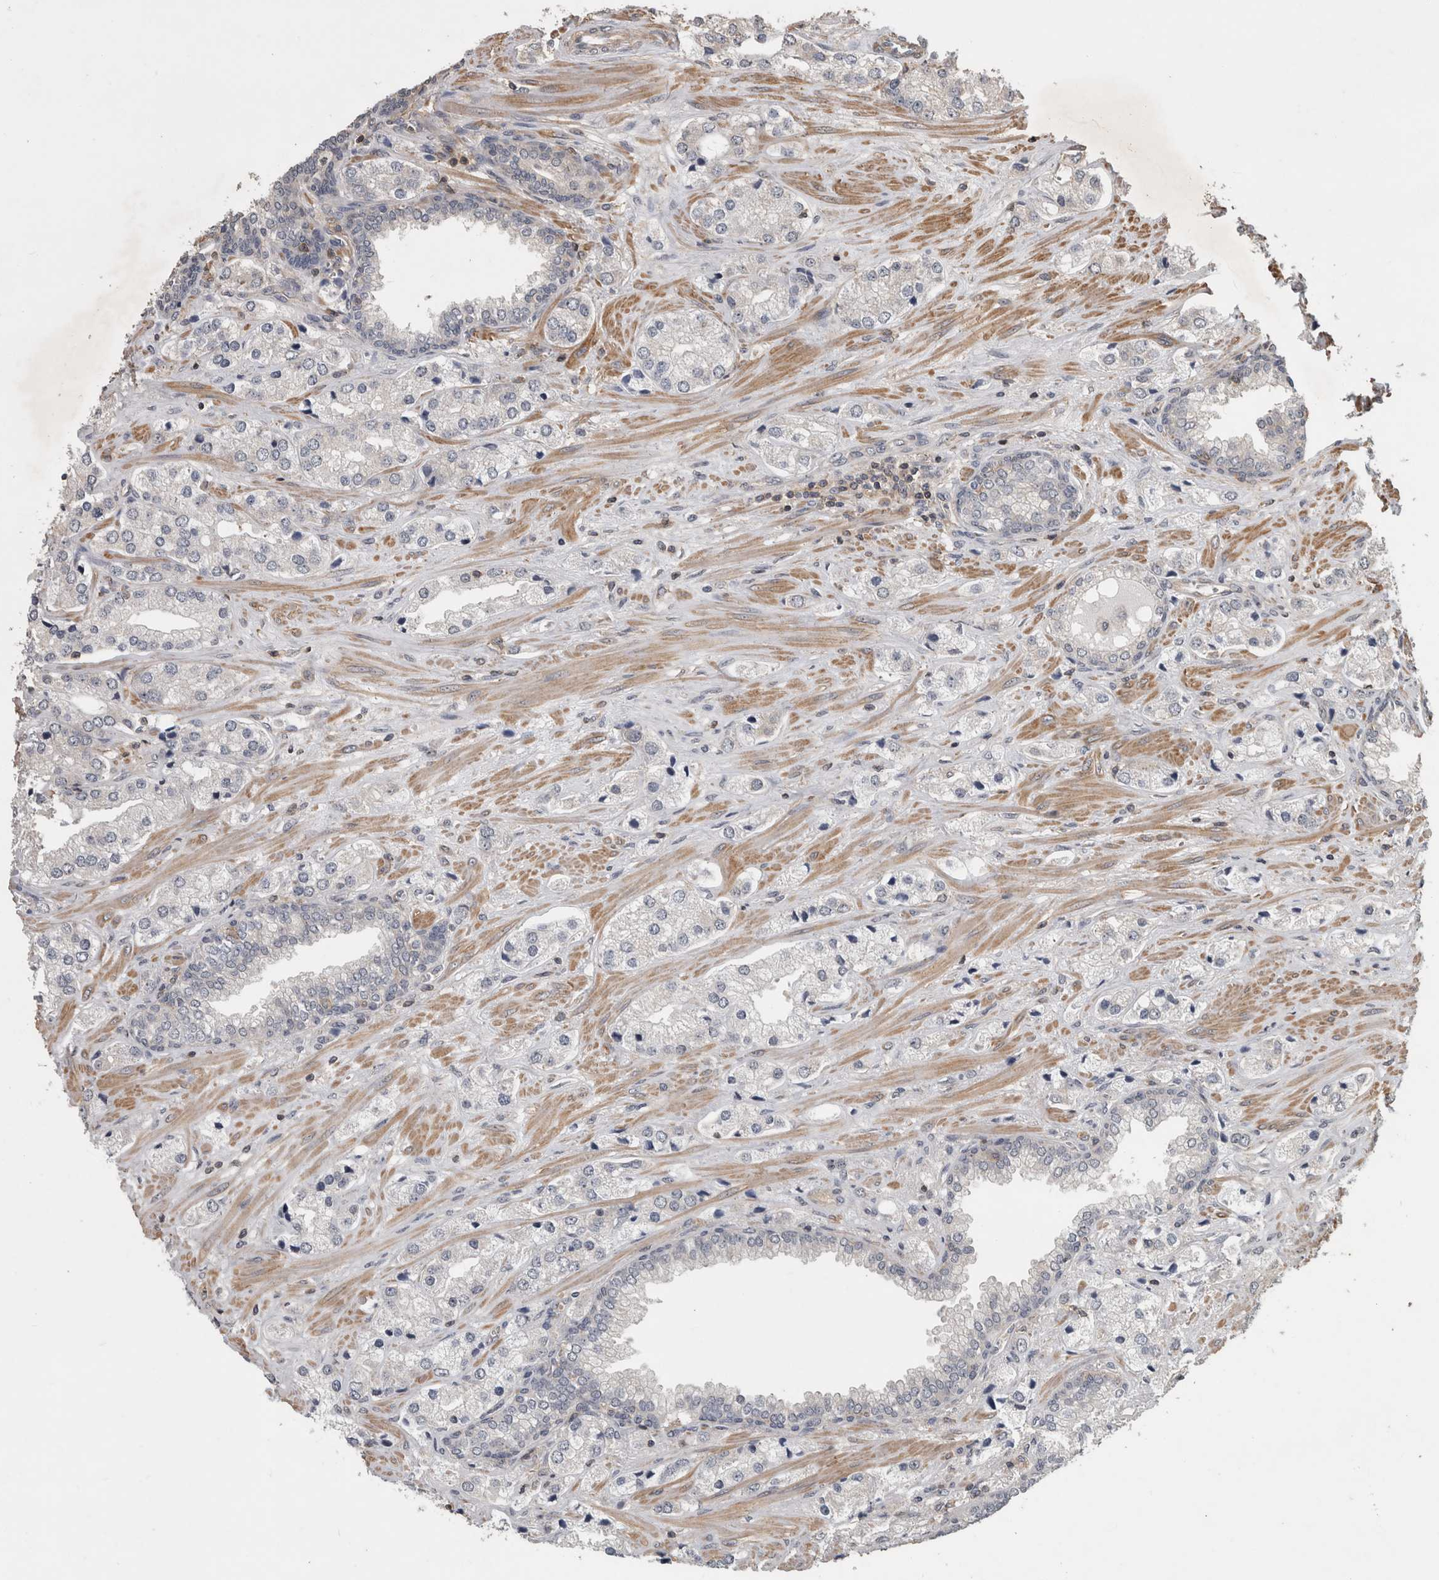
{"staining": {"intensity": "negative", "quantity": "none", "location": "none"}, "tissue": "prostate cancer", "cell_type": "Tumor cells", "image_type": "cancer", "snomed": [{"axis": "morphology", "description": "Adenocarcinoma, High grade"}, {"axis": "topography", "description": "Prostate"}], "caption": "This is an immunohistochemistry (IHC) image of human prostate cancer (adenocarcinoma (high-grade)). There is no positivity in tumor cells.", "gene": "SPATA48", "patient": {"sex": "male", "age": 66}}